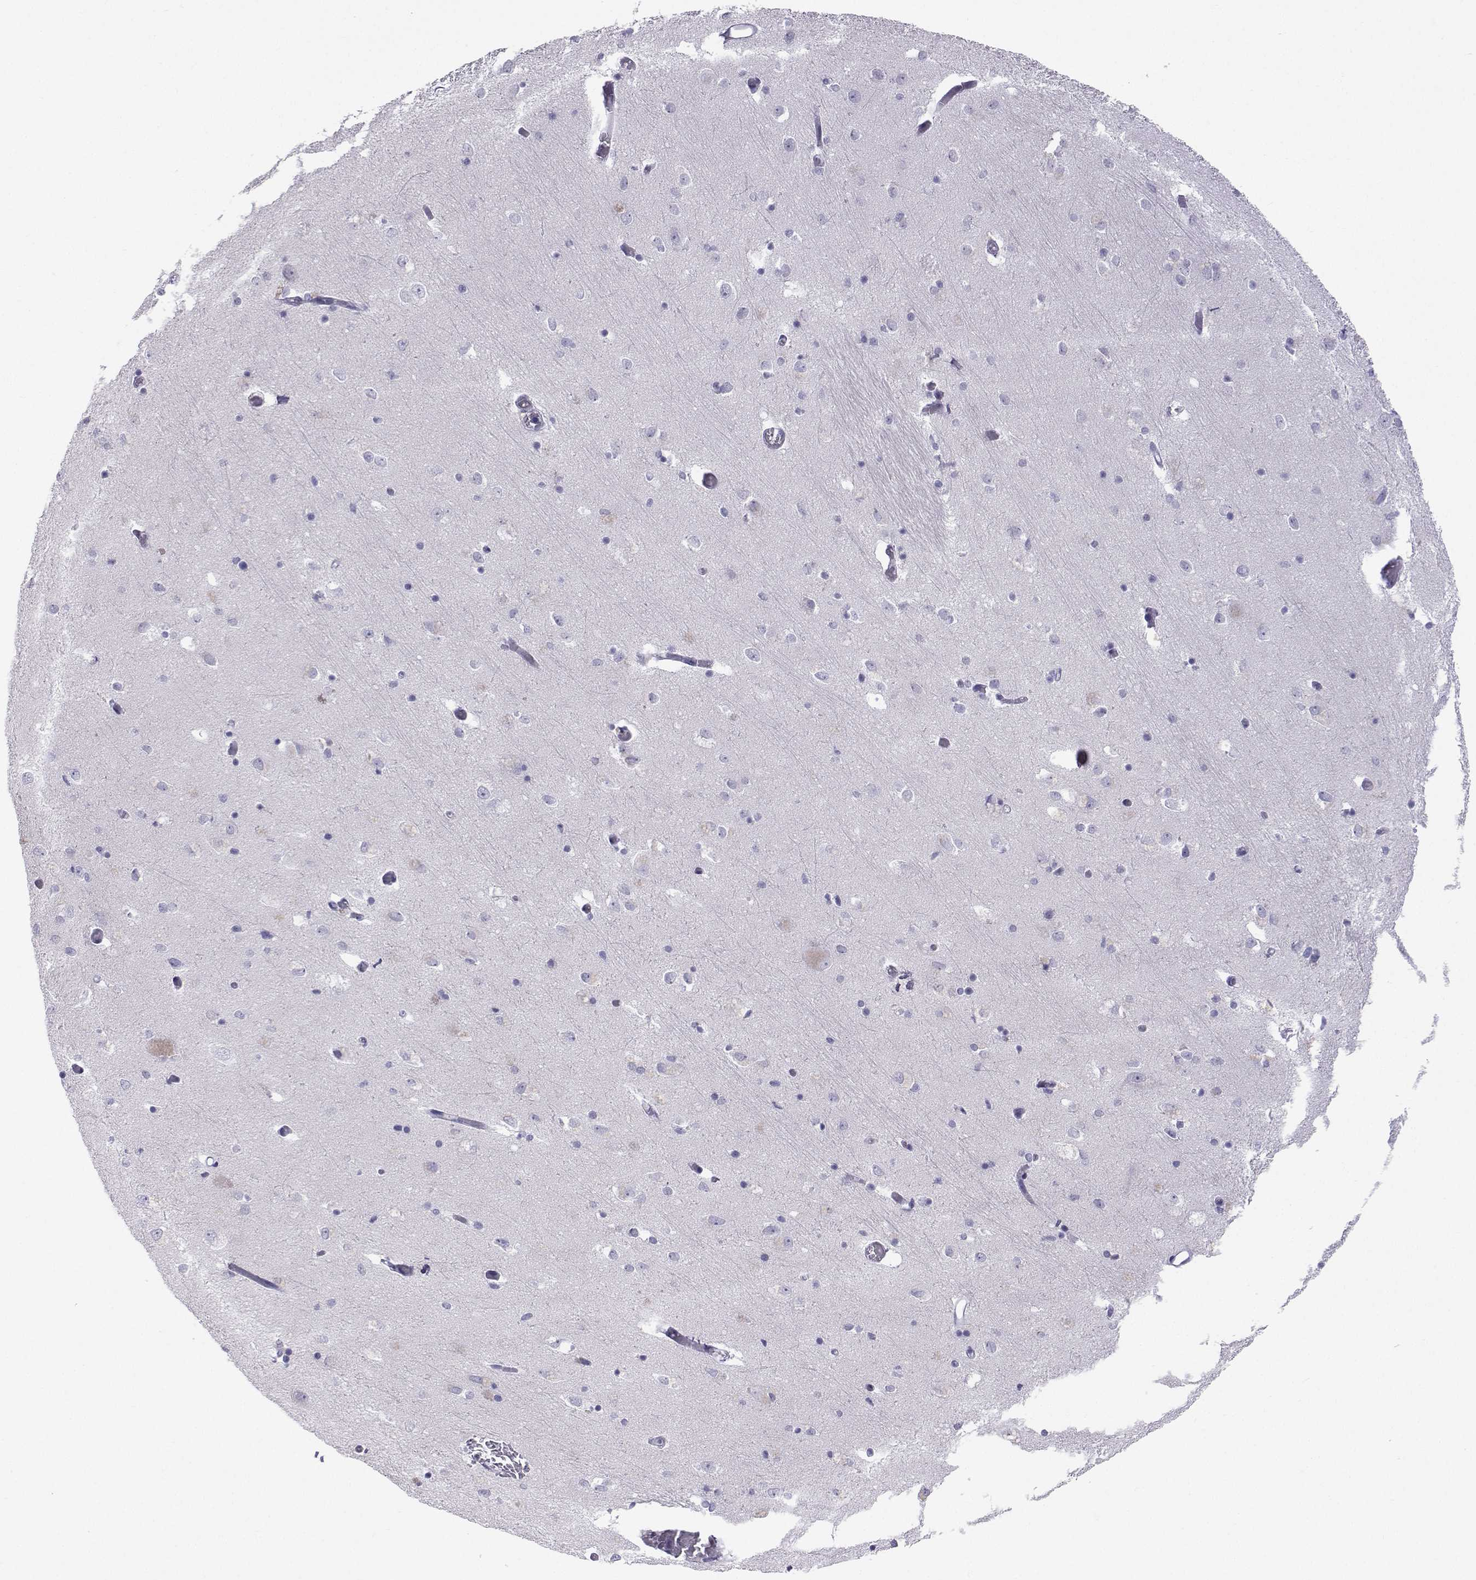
{"staining": {"intensity": "negative", "quantity": "none", "location": "none"}, "tissue": "caudate", "cell_type": "Glial cells", "image_type": "normal", "snomed": [{"axis": "morphology", "description": "Normal tissue, NOS"}, {"axis": "topography", "description": "Lateral ventricle wall"}, {"axis": "topography", "description": "Hippocampus"}], "caption": "IHC photomicrograph of normal caudate: caudate stained with DAB (3,3'-diaminobenzidine) reveals no significant protein positivity in glial cells. Brightfield microscopy of immunohistochemistry stained with DAB (brown) and hematoxylin (blue), captured at high magnification.", "gene": "PLIN4", "patient": {"sex": "female", "age": 63}}